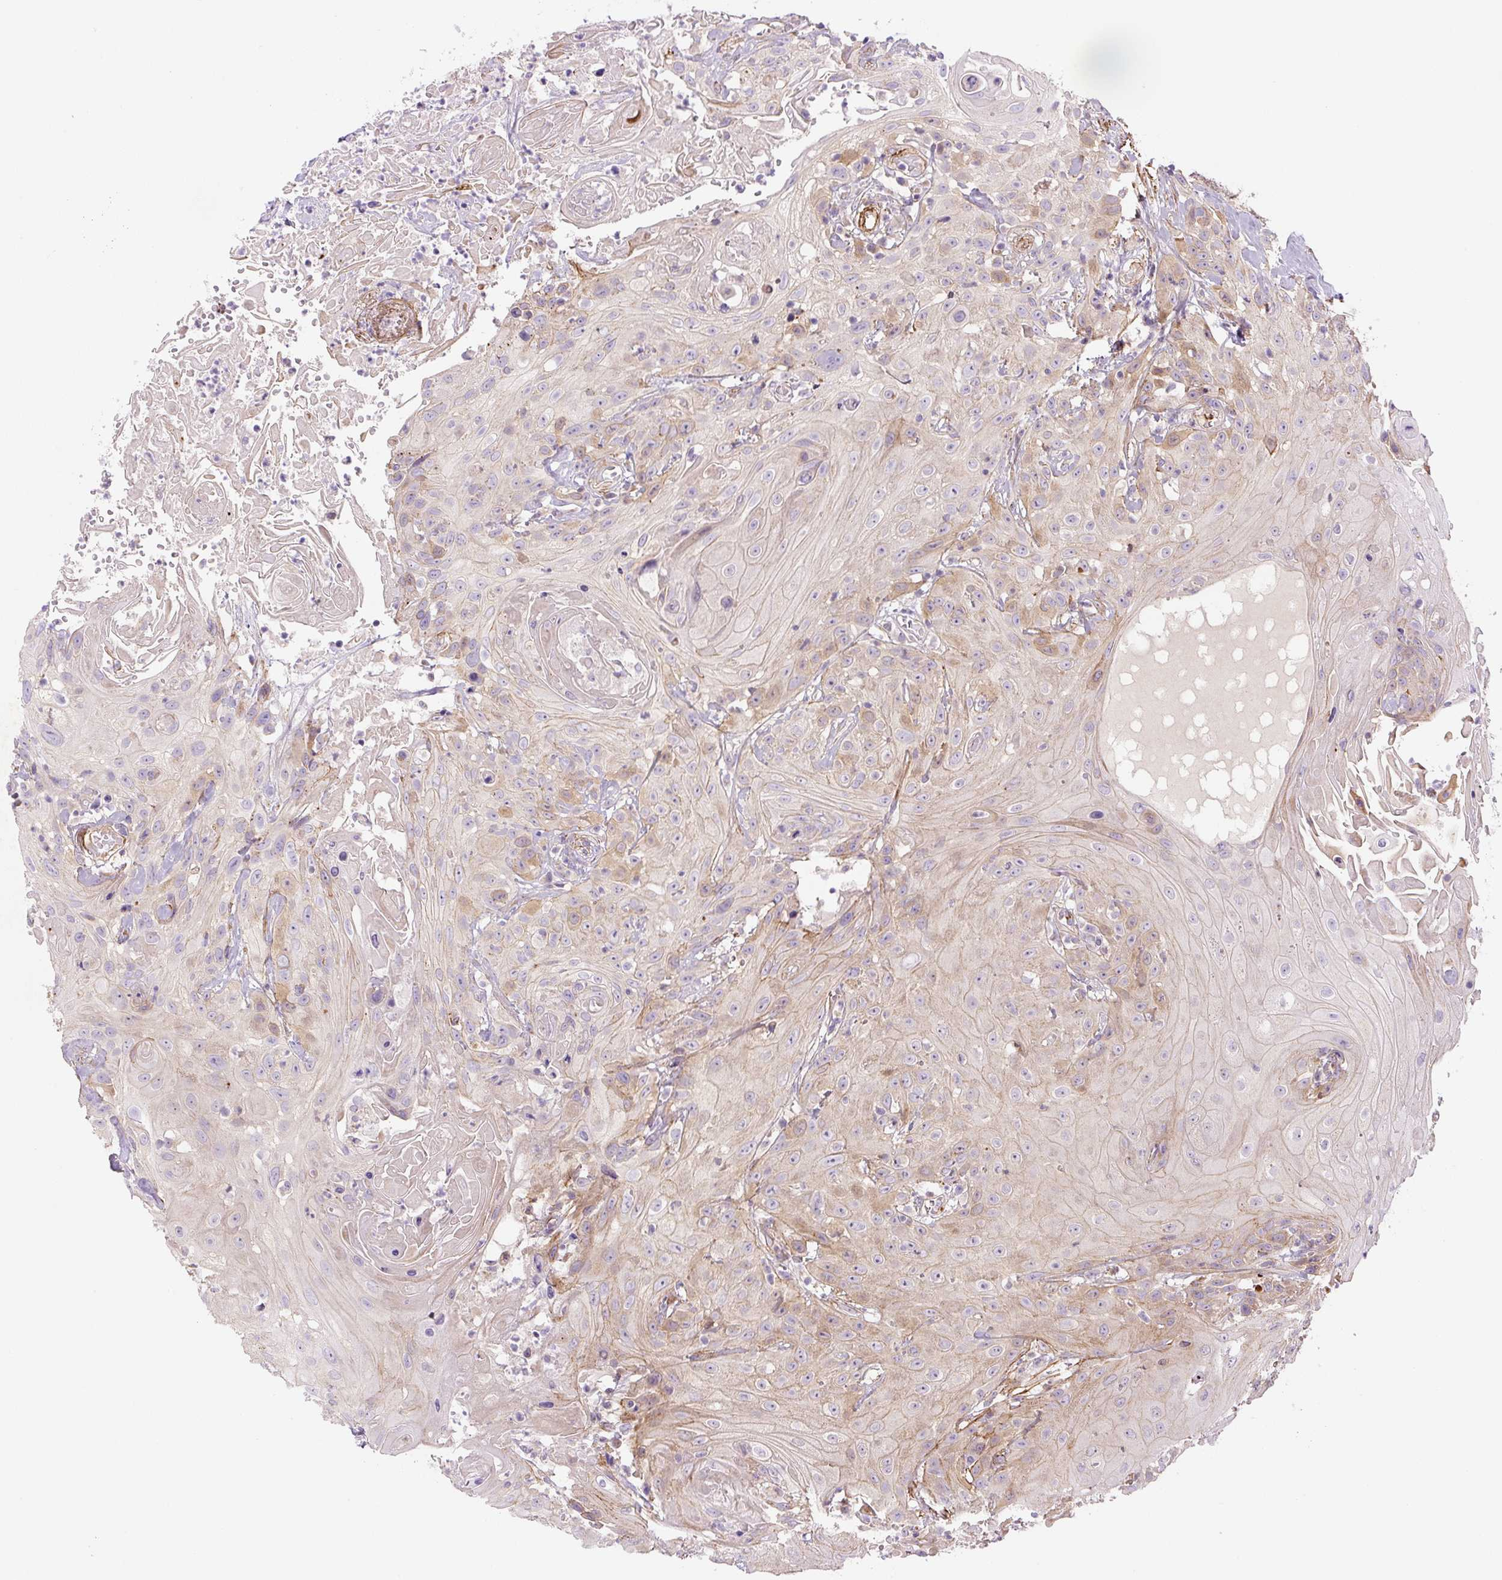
{"staining": {"intensity": "weak", "quantity": "<25%", "location": "cytoplasmic/membranous"}, "tissue": "head and neck cancer", "cell_type": "Tumor cells", "image_type": "cancer", "snomed": [{"axis": "morphology", "description": "Squamous cell carcinoma, NOS"}, {"axis": "topography", "description": "Skin"}, {"axis": "topography", "description": "Head-Neck"}], "caption": "Tumor cells are negative for brown protein staining in head and neck cancer (squamous cell carcinoma).", "gene": "CCNI2", "patient": {"sex": "male", "age": 80}}